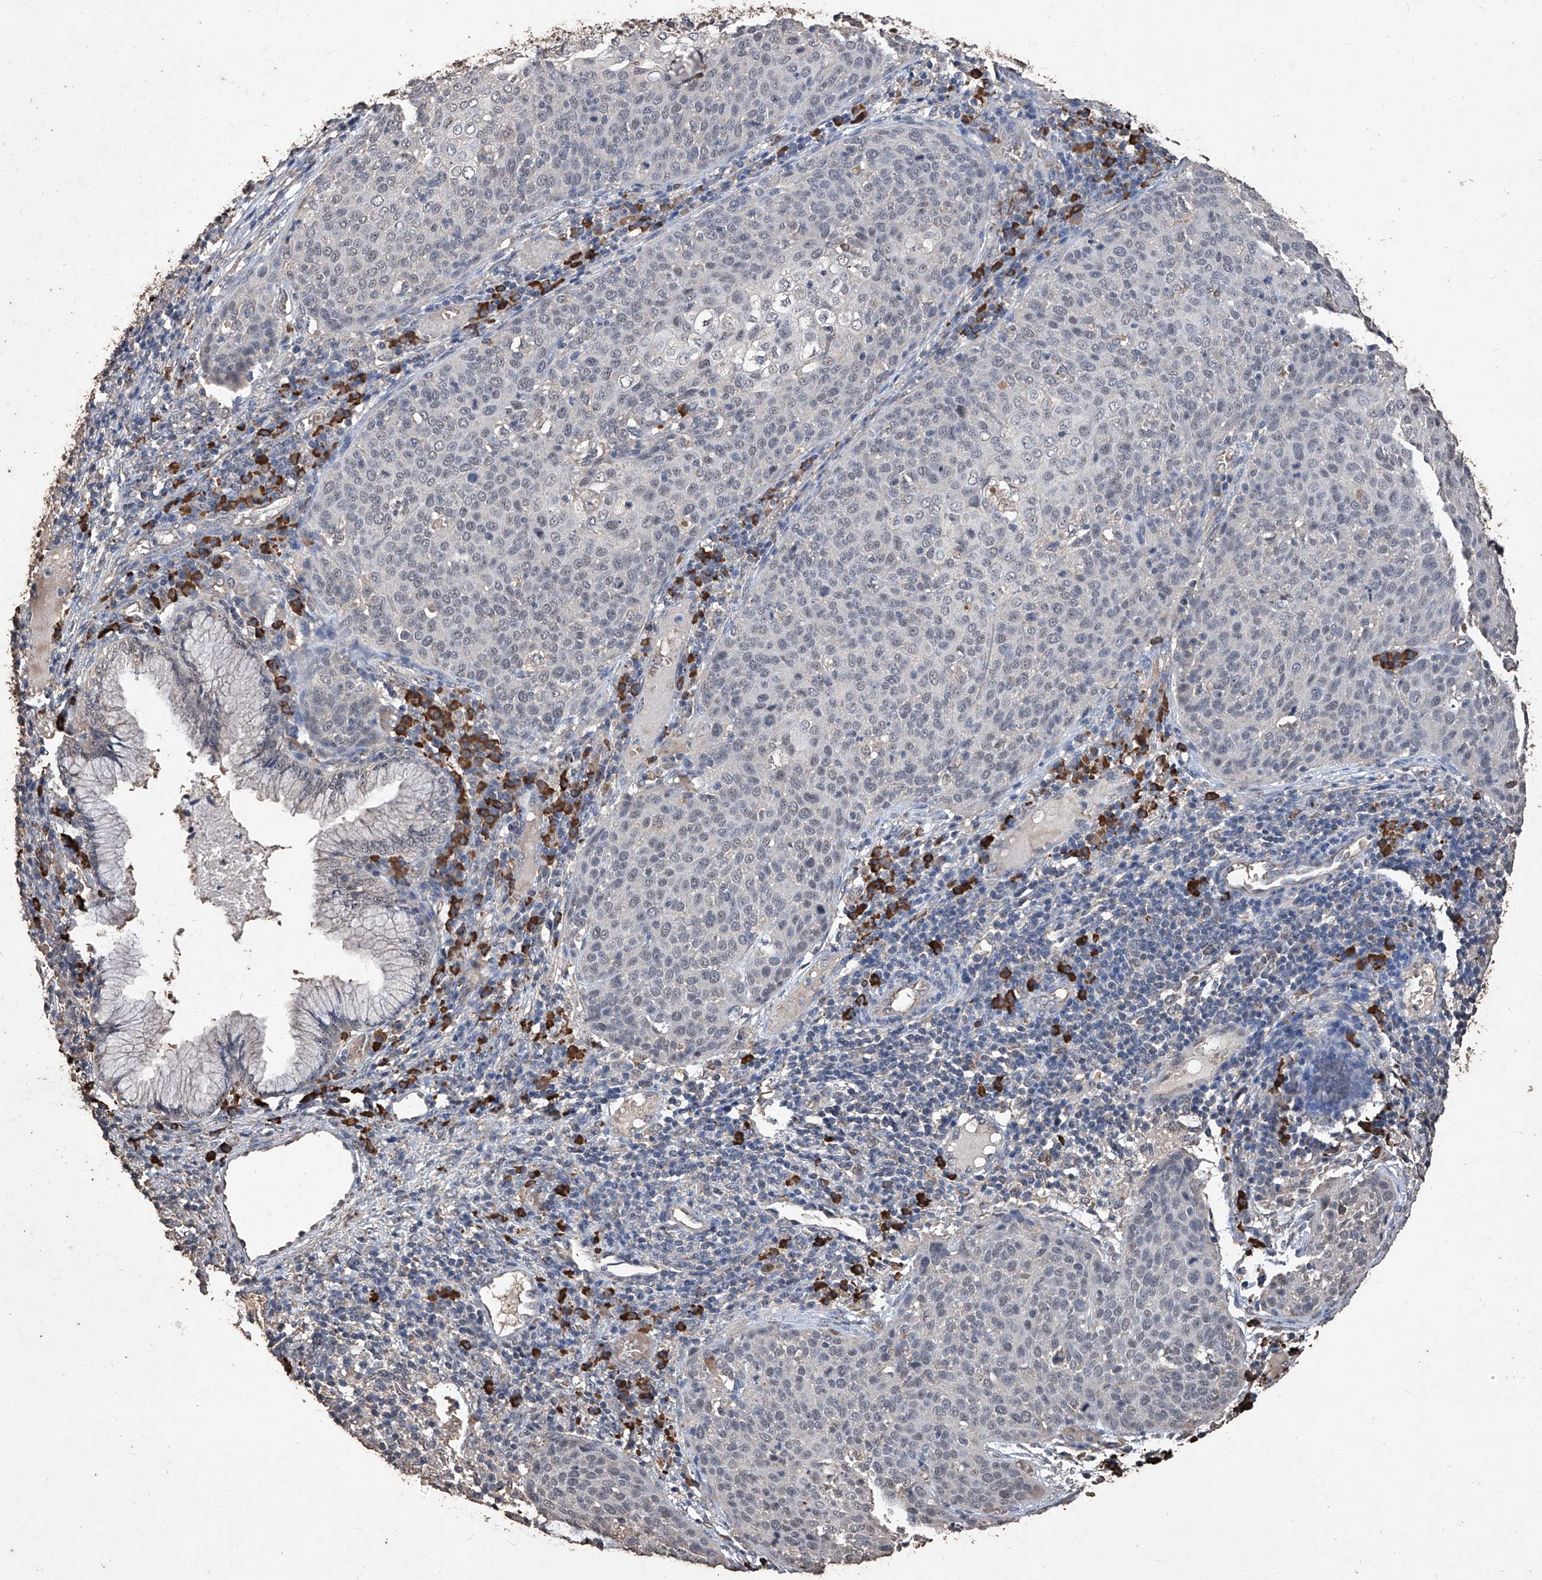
{"staining": {"intensity": "negative", "quantity": "none", "location": "none"}, "tissue": "cervical cancer", "cell_type": "Tumor cells", "image_type": "cancer", "snomed": [{"axis": "morphology", "description": "Squamous cell carcinoma, NOS"}, {"axis": "topography", "description": "Cervix"}], "caption": "Immunohistochemistry (IHC) photomicrograph of neoplastic tissue: human squamous cell carcinoma (cervical) stained with DAB shows no significant protein staining in tumor cells.", "gene": "EML1", "patient": {"sex": "female", "age": 38}}